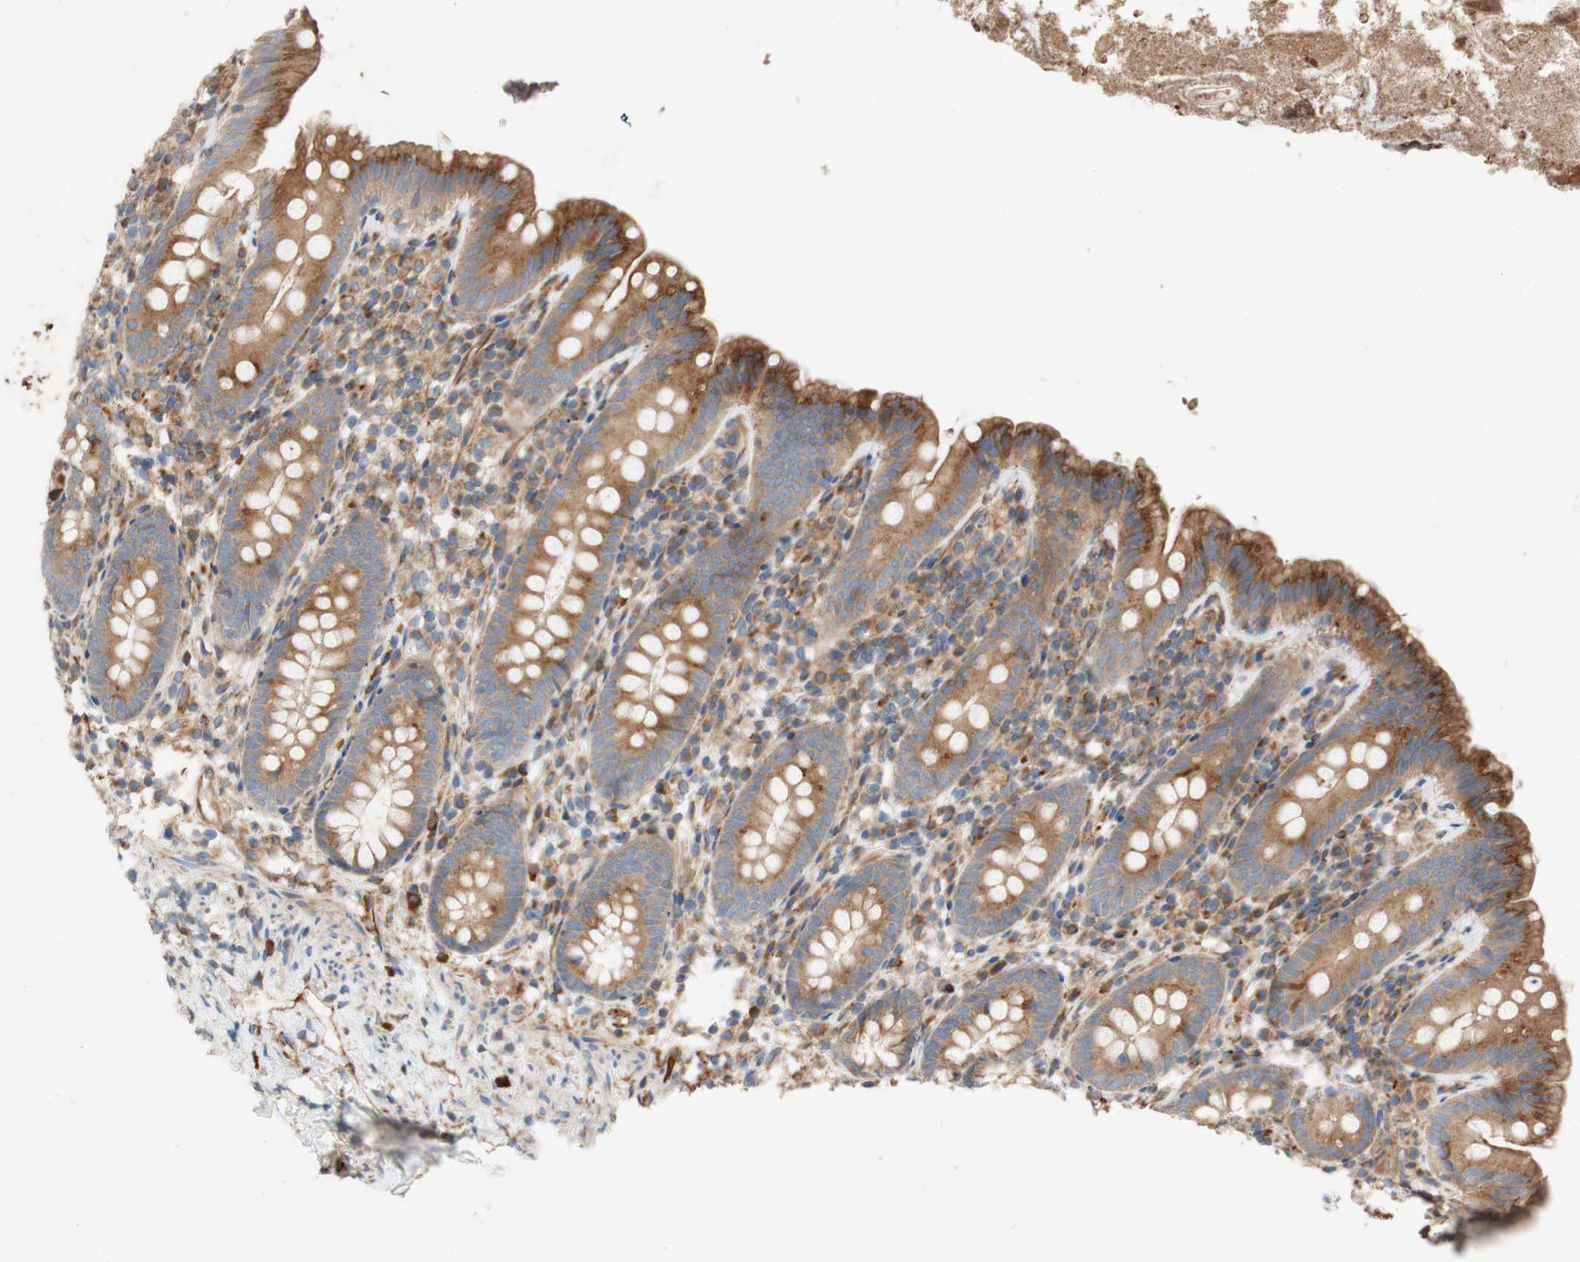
{"staining": {"intensity": "moderate", "quantity": ">75%", "location": "cytoplasmic/membranous"}, "tissue": "appendix", "cell_type": "Glandular cells", "image_type": "normal", "snomed": [{"axis": "morphology", "description": "Normal tissue, NOS"}, {"axis": "topography", "description": "Appendix"}], "caption": "IHC photomicrograph of normal appendix: human appendix stained using immunohistochemistry (IHC) demonstrates medium levels of moderate protein expression localized specifically in the cytoplasmic/membranous of glandular cells, appearing as a cytoplasmic/membranous brown color.", "gene": "C1orf43", "patient": {"sex": "male", "age": 52}}